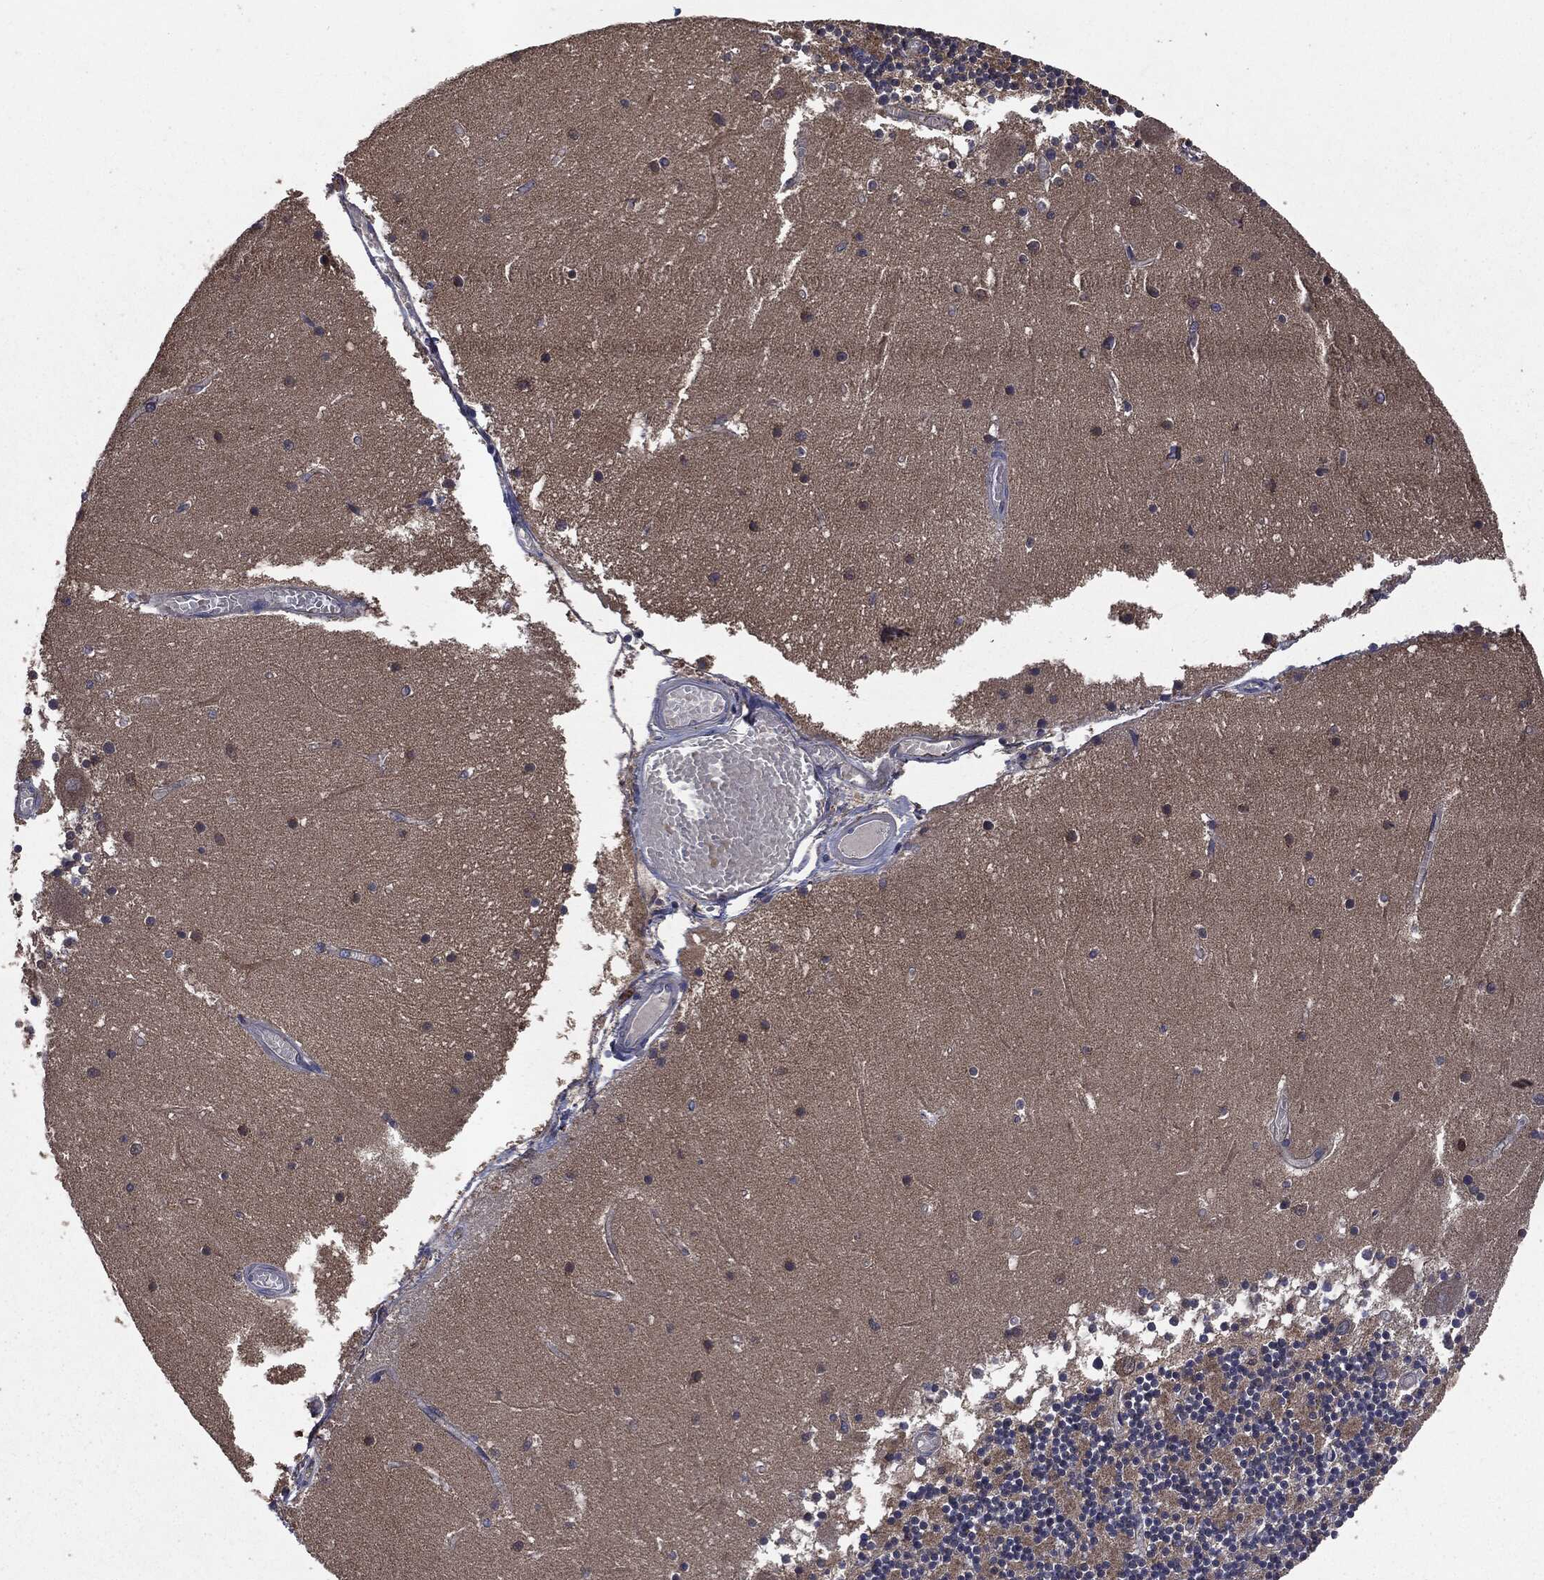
{"staining": {"intensity": "moderate", "quantity": "<25%", "location": "cytoplasmic/membranous"}, "tissue": "cerebellum", "cell_type": "Cells in granular layer", "image_type": "normal", "snomed": [{"axis": "morphology", "description": "Normal tissue, NOS"}, {"axis": "topography", "description": "Cerebellum"}], "caption": "Protein staining of normal cerebellum displays moderate cytoplasmic/membranous staining in approximately <25% of cells in granular layer. (brown staining indicates protein expression, while blue staining denotes nuclei).", "gene": "MAPK6", "patient": {"sex": "female", "age": 28}}